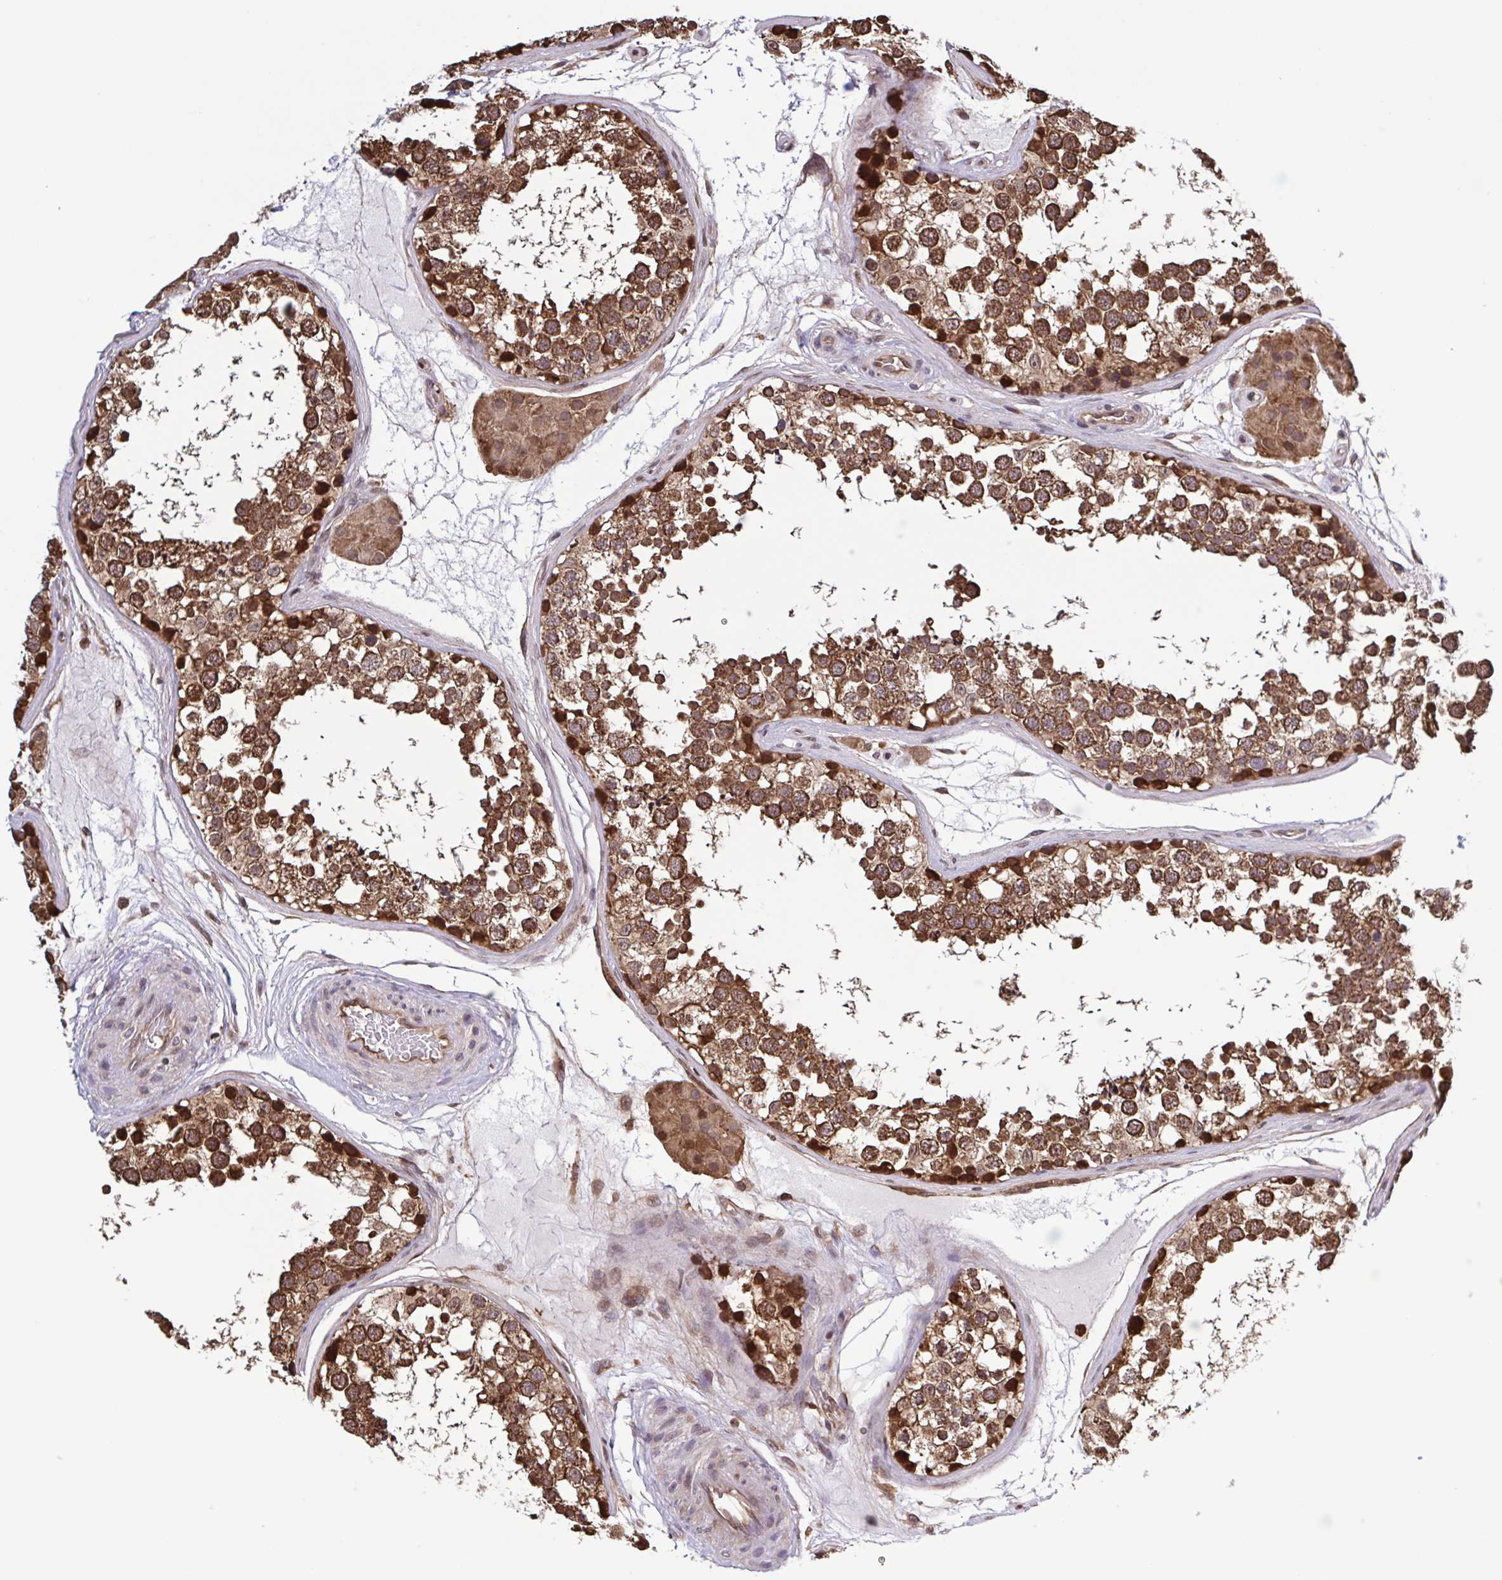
{"staining": {"intensity": "moderate", "quantity": ">75%", "location": "cytoplasmic/membranous"}, "tissue": "testis", "cell_type": "Cells in seminiferous ducts", "image_type": "normal", "snomed": [{"axis": "morphology", "description": "Normal tissue, NOS"}, {"axis": "morphology", "description": "Seminoma, NOS"}, {"axis": "topography", "description": "Testis"}], "caption": "Testis stained with immunohistochemistry (IHC) displays moderate cytoplasmic/membranous expression in about >75% of cells in seminiferous ducts. The staining is performed using DAB (3,3'-diaminobenzidine) brown chromogen to label protein expression. The nuclei are counter-stained blue using hematoxylin.", "gene": "SEC63", "patient": {"sex": "male", "age": 65}}